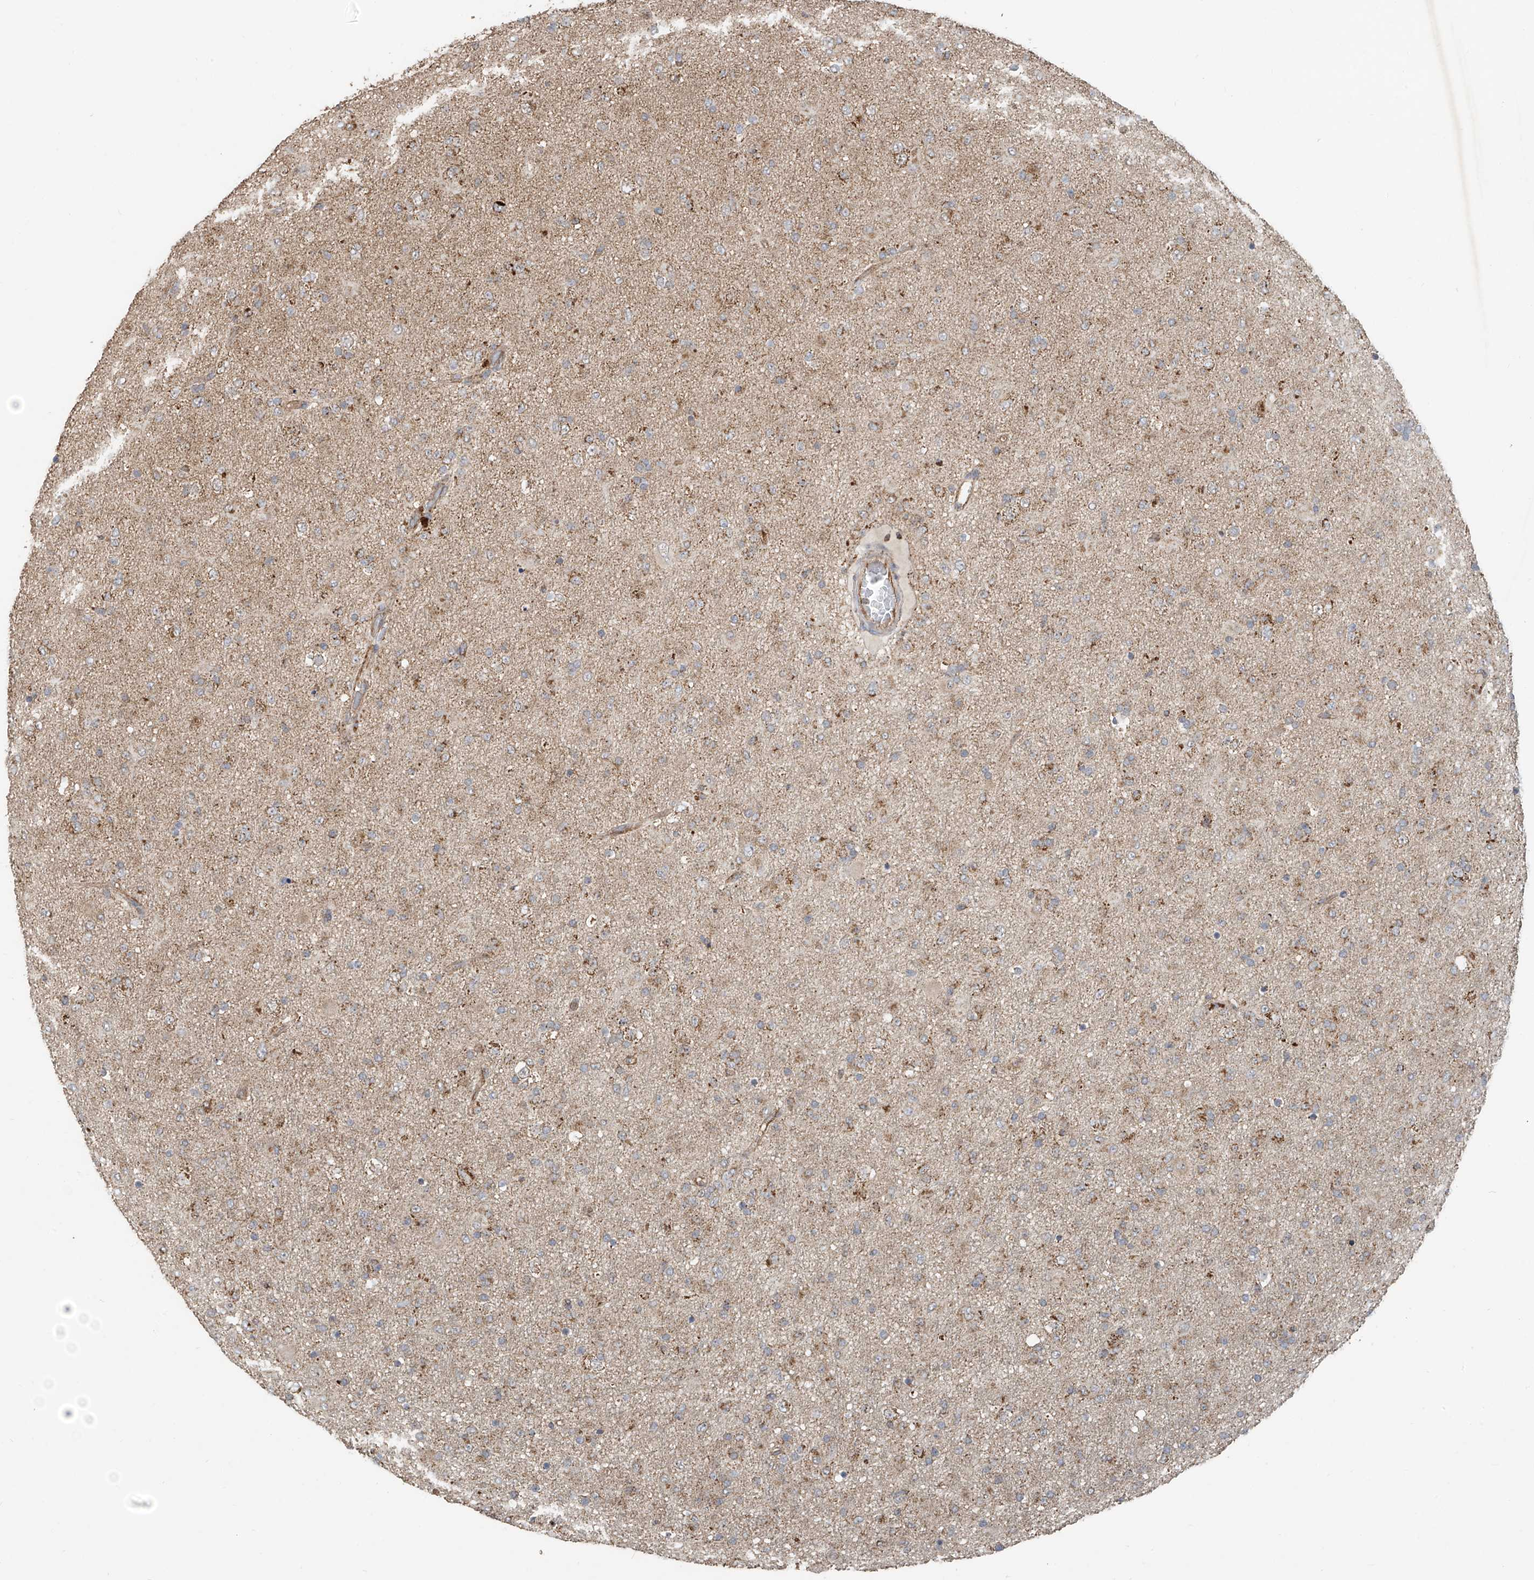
{"staining": {"intensity": "moderate", "quantity": "25%-75%", "location": "cytoplasmic/membranous"}, "tissue": "glioma", "cell_type": "Tumor cells", "image_type": "cancer", "snomed": [{"axis": "morphology", "description": "Glioma, malignant, Low grade"}, {"axis": "topography", "description": "Brain"}], "caption": "Approximately 25%-75% of tumor cells in human low-grade glioma (malignant) reveal moderate cytoplasmic/membranous protein expression as visualized by brown immunohistochemical staining.", "gene": "UQCC1", "patient": {"sex": "male", "age": 65}}